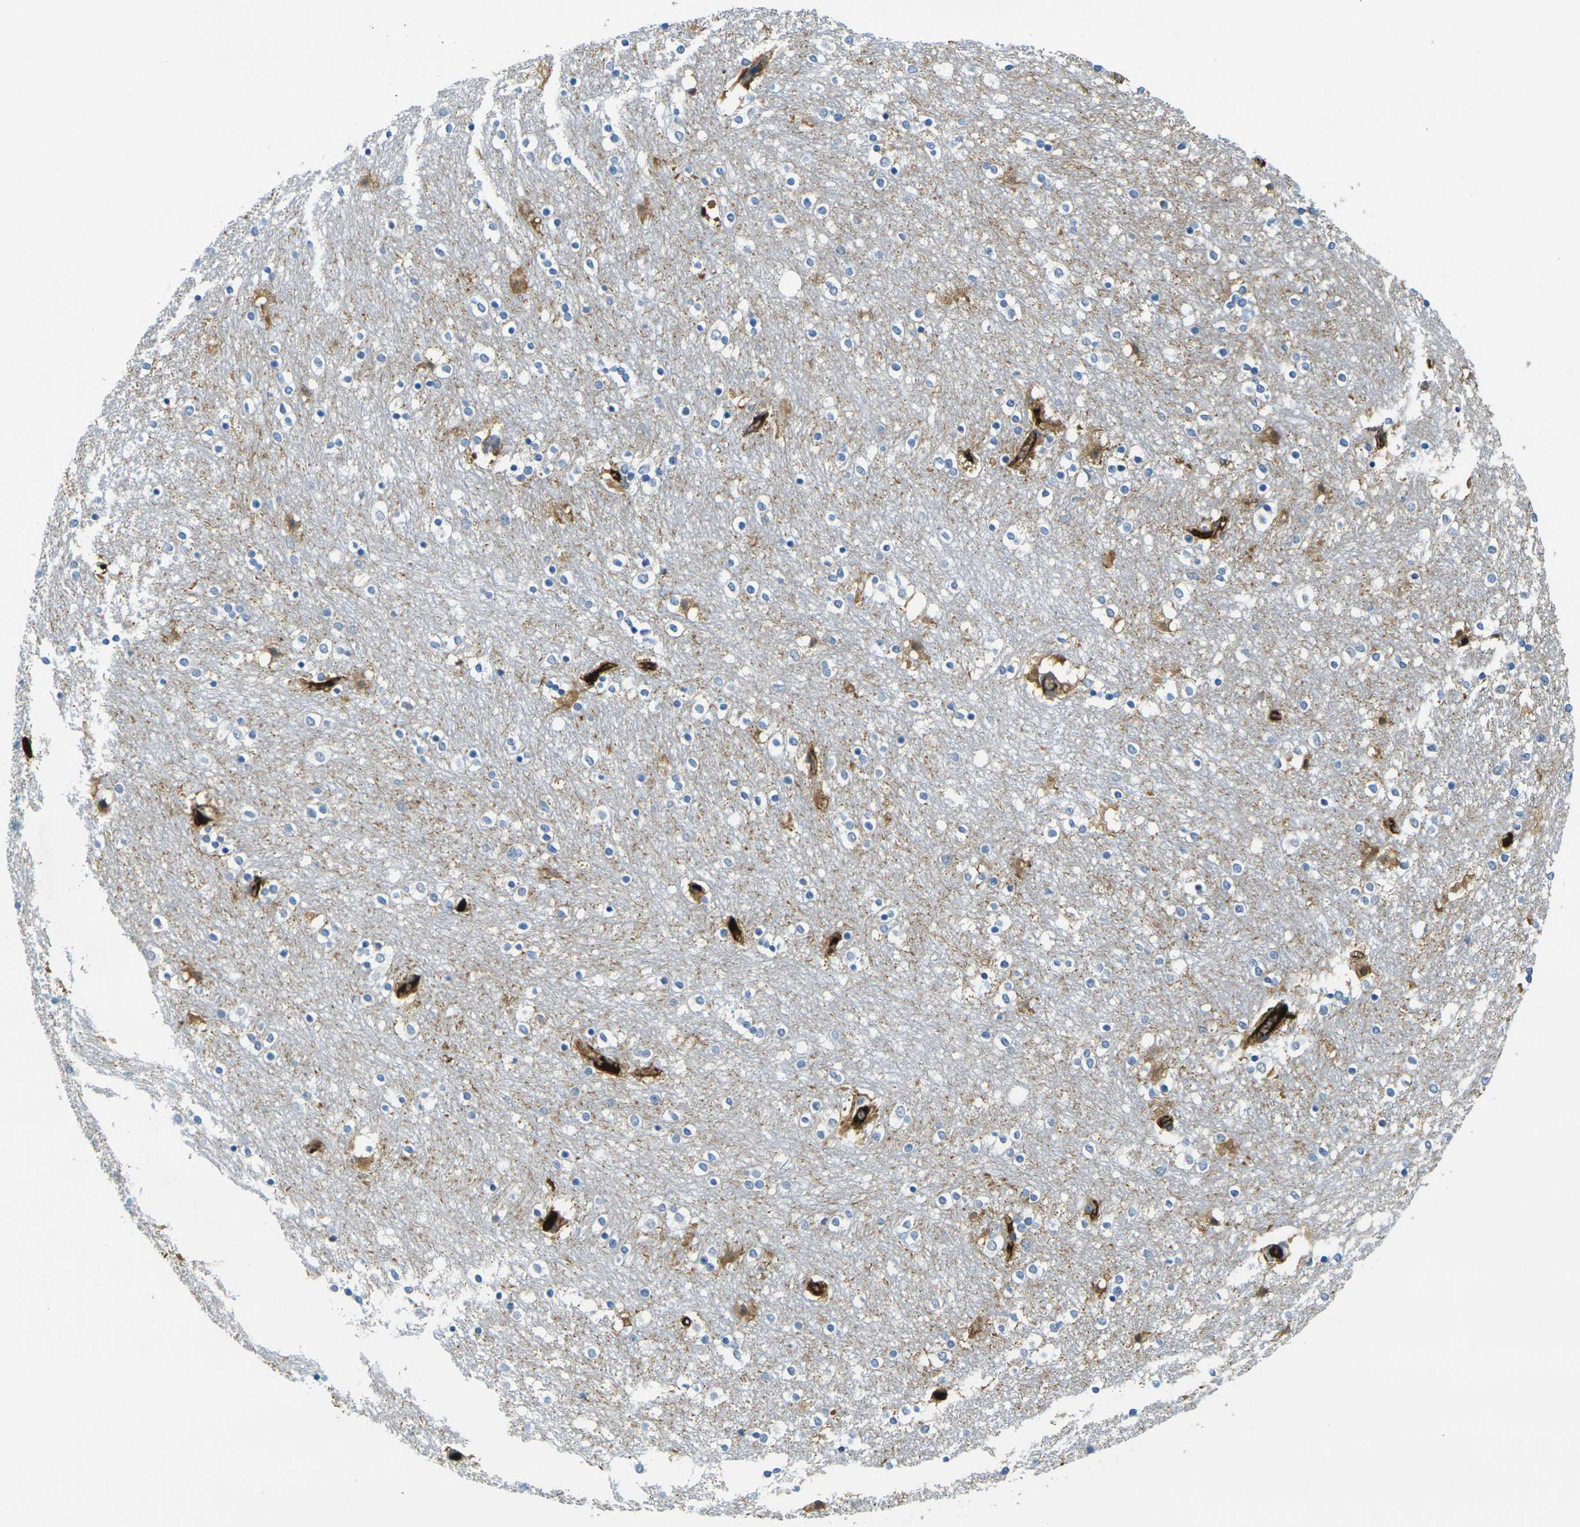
{"staining": {"intensity": "moderate", "quantity": "<25%", "location": "cytoplasmic/membranous"}, "tissue": "caudate", "cell_type": "Glial cells", "image_type": "normal", "snomed": [{"axis": "morphology", "description": "Normal tissue, NOS"}, {"axis": "topography", "description": "Lateral ventricle wall"}], "caption": "About <25% of glial cells in benign human caudate demonstrate moderate cytoplasmic/membranous protein expression as visualized by brown immunohistochemical staining.", "gene": "PLCD1", "patient": {"sex": "female", "age": 54}}